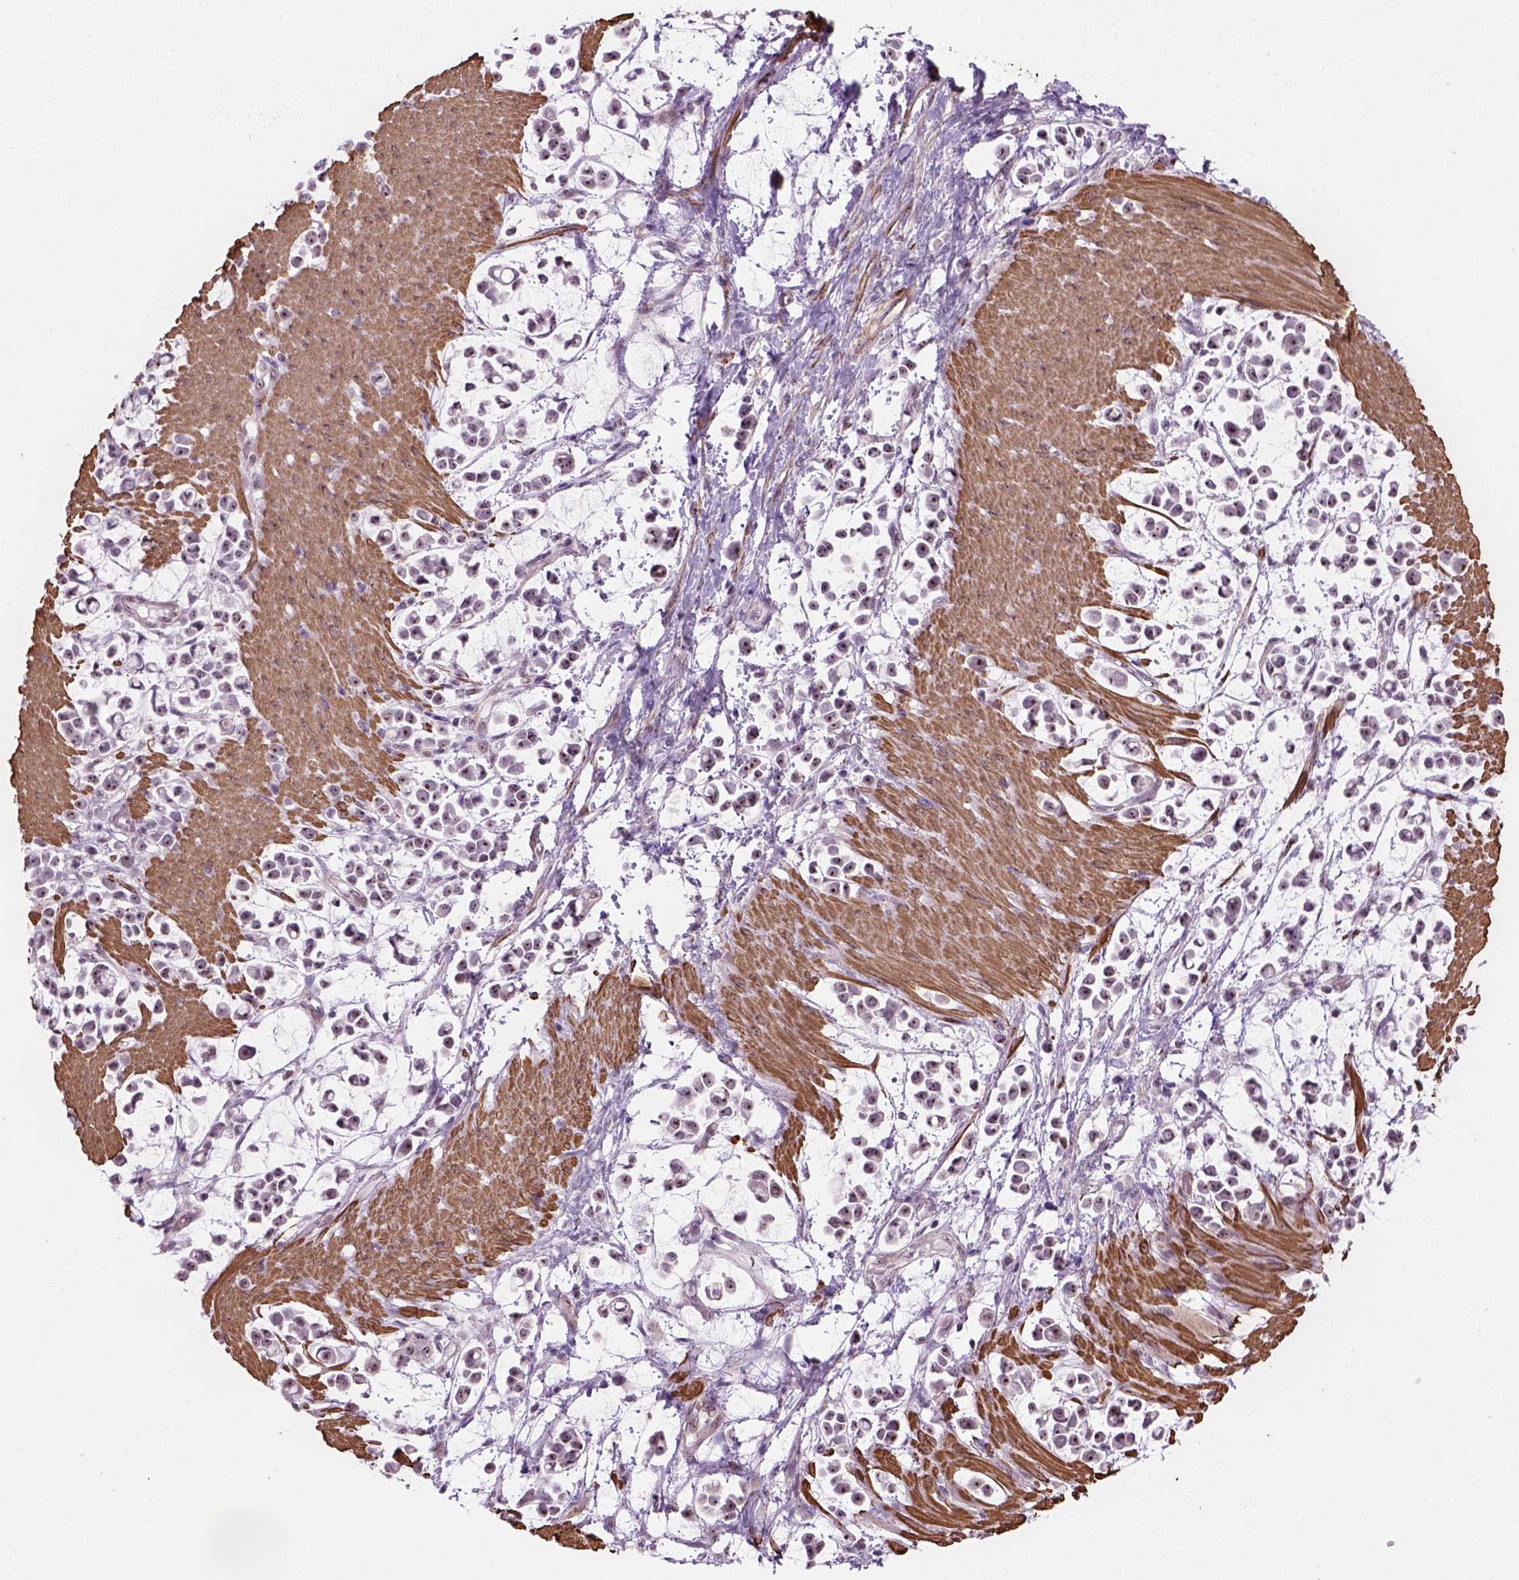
{"staining": {"intensity": "moderate", "quantity": ">75%", "location": "nuclear"}, "tissue": "stomach cancer", "cell_type": "Tumor cells", "image_type": "cancer", "snomed": [{"axis": "morphology", "description": "Adenocarcinoma, NOS"}, {"axis": "topography", "description": "Stomach"}], "caption": "Immunohistochemical staining of stomach cancer (adenocarcinoma) demonstrates medium levels of moderate nuclear protein staining in about >75% of tumor cells.", "gene": "RRS1", "patient": {"sex": "male", "age": 82}}